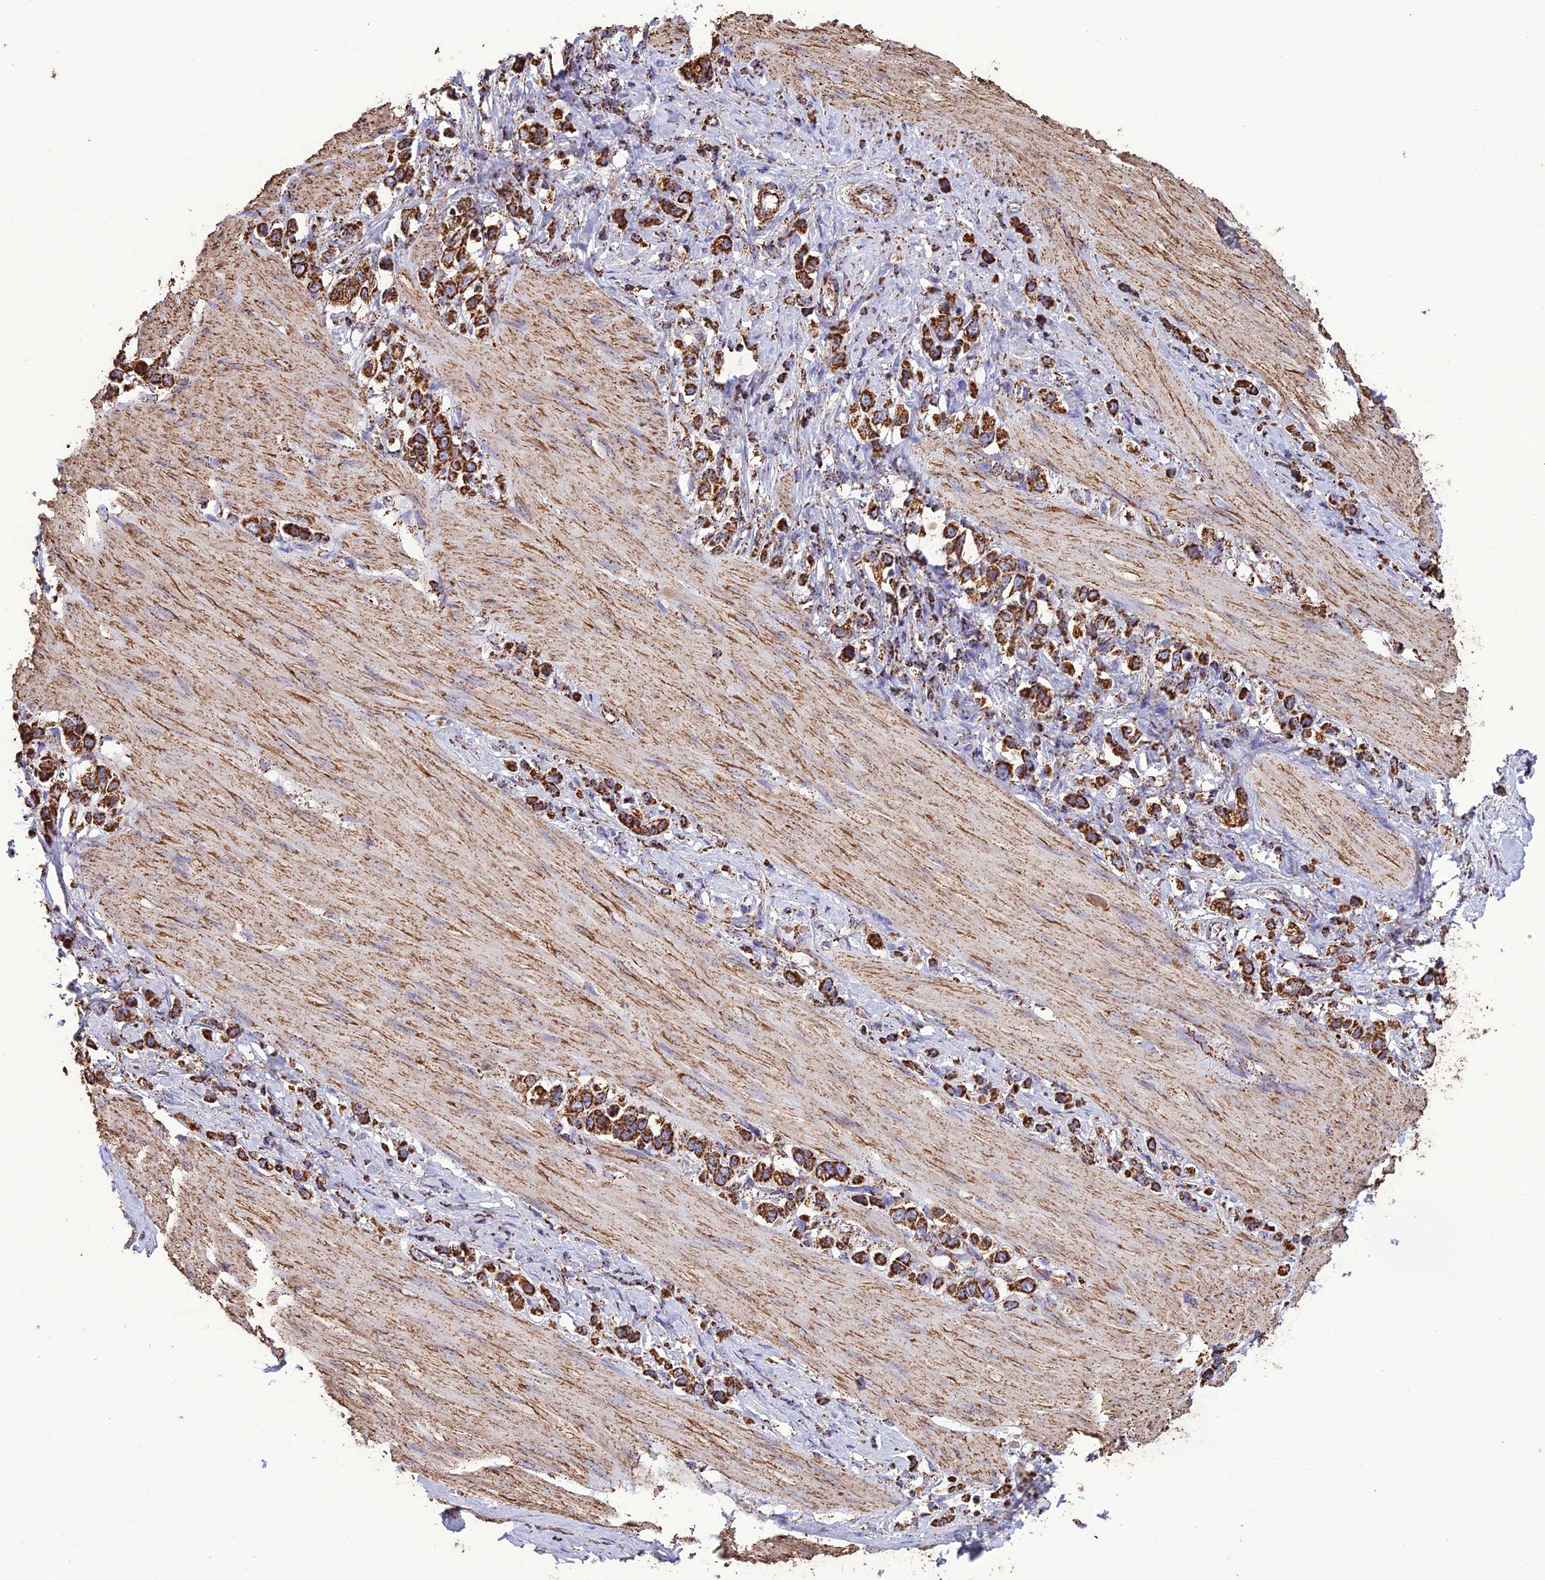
{"staining": {"intensity": "strong", "quantity": ">75%", "location": "cytoplasmic/membranous"}, "tissue": "stomach cancer", "cell_type": "Tumor cells", "image_type": "cancer", "snomed": [{"axis": "morphology", "description": "Adenocarcinoma, NOS"}, {"axis": "topography", "description": "Stomach"}], "caption": "DAB (3,3'-diaminobenzidine) immunohistochemical staining of human stomach cancer (adenocarcinoma) exhibits strong cytoplasmic/membranous protein expression in about >75% of tumor cells.", "gene": "NDUFAF1", "patient": {"sex": "female", "age": 65}}